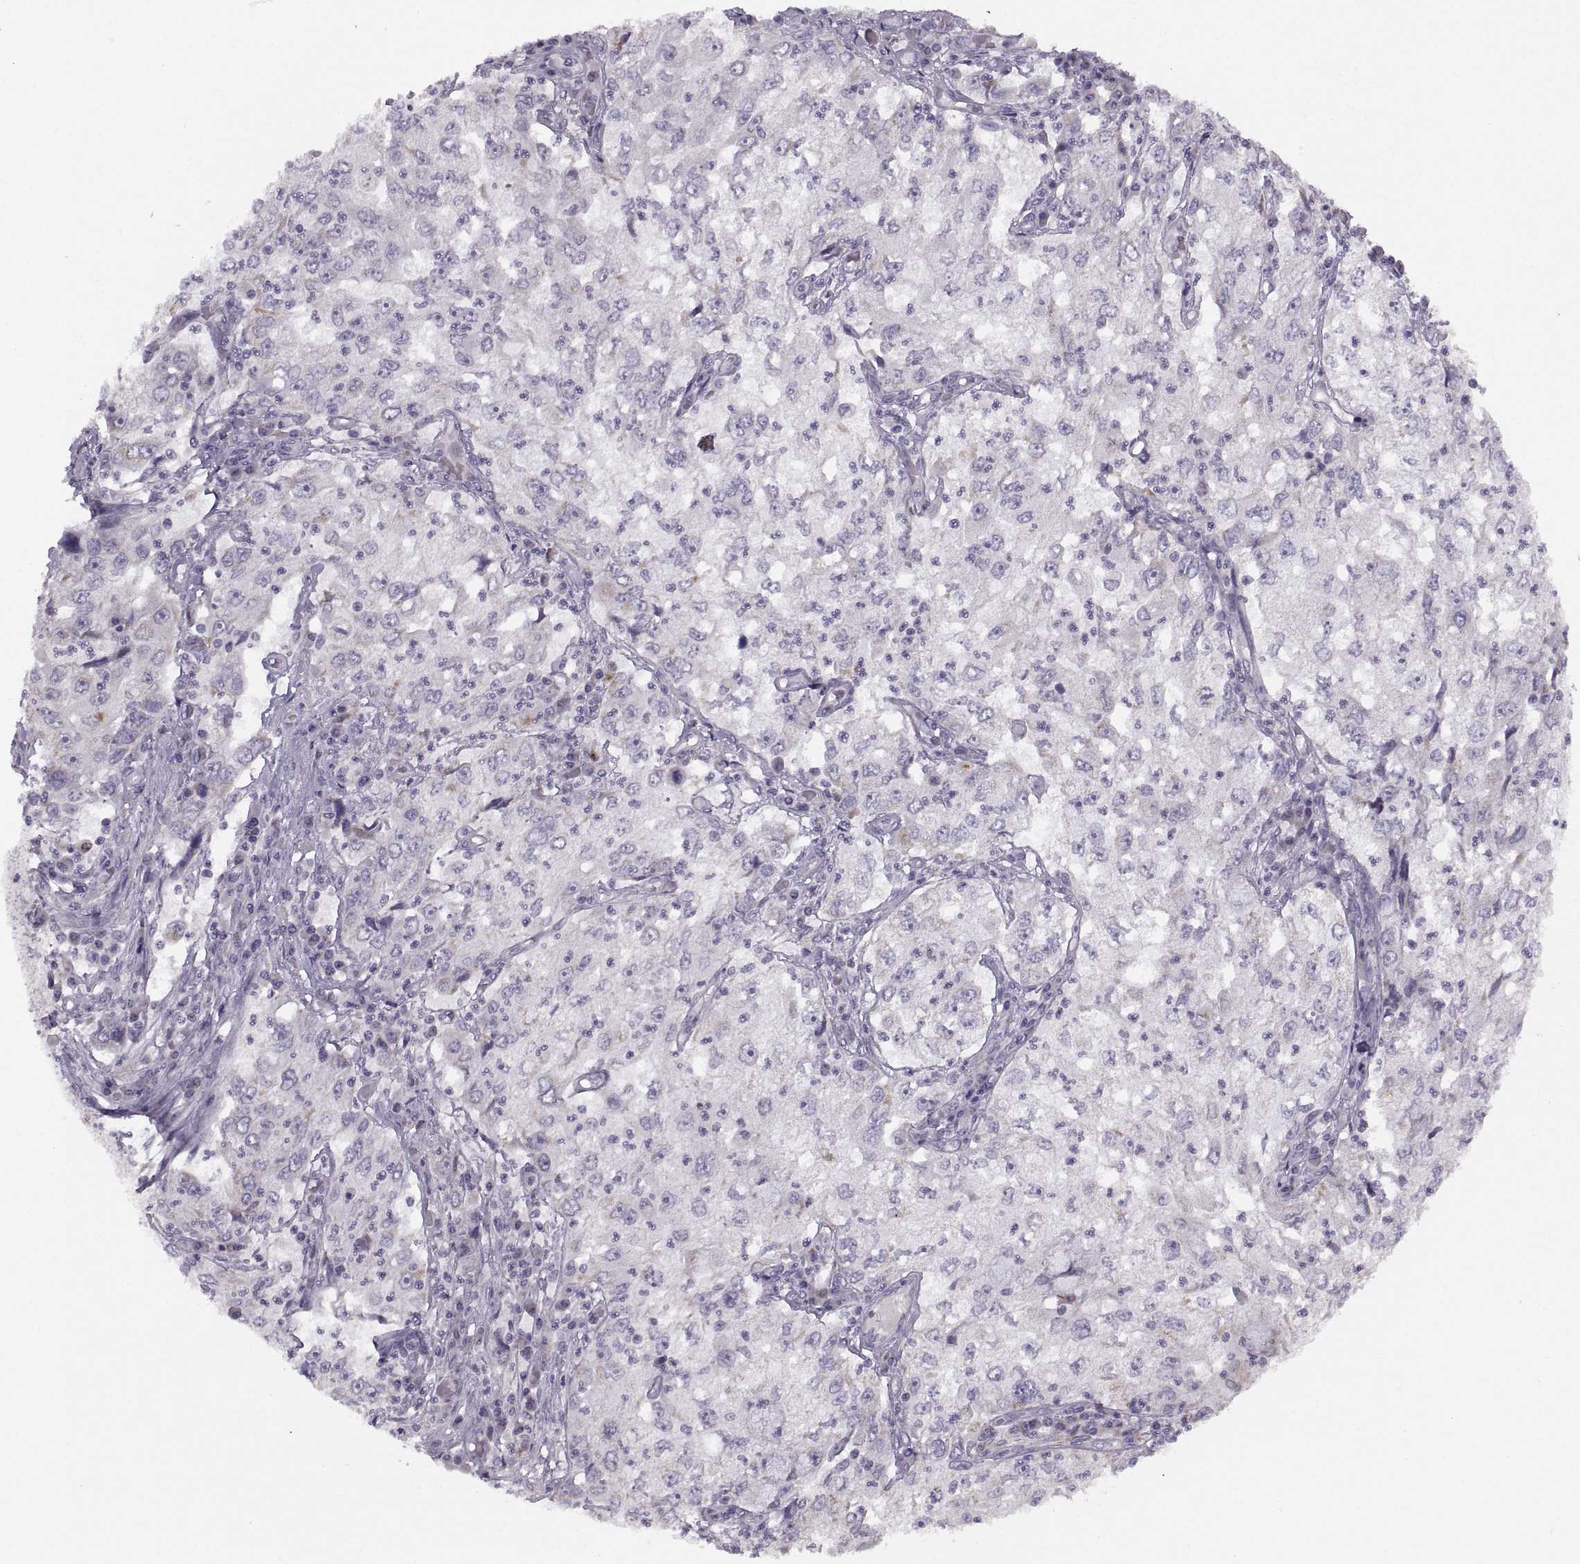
{"staining": {"intensity": "negative", "quantity": "none", "location": "none"}, "tissue": "cervical cancer", "cell_type": "Tumor cells", "image_type": "cancer", "snomed": [{"axis": "morphology", "description": "Squamous cell carcinoma, NOS"}, {"axis": "topography", "description": "Cervix"}], "caption": "Cervical cancer (squamous cell carcinoma) stained for a protein using immunohistochemistry exhibits no positivity tumor cells.", "gene": "PIERCE1", "patient": {"sex": "female", "age": 36}}